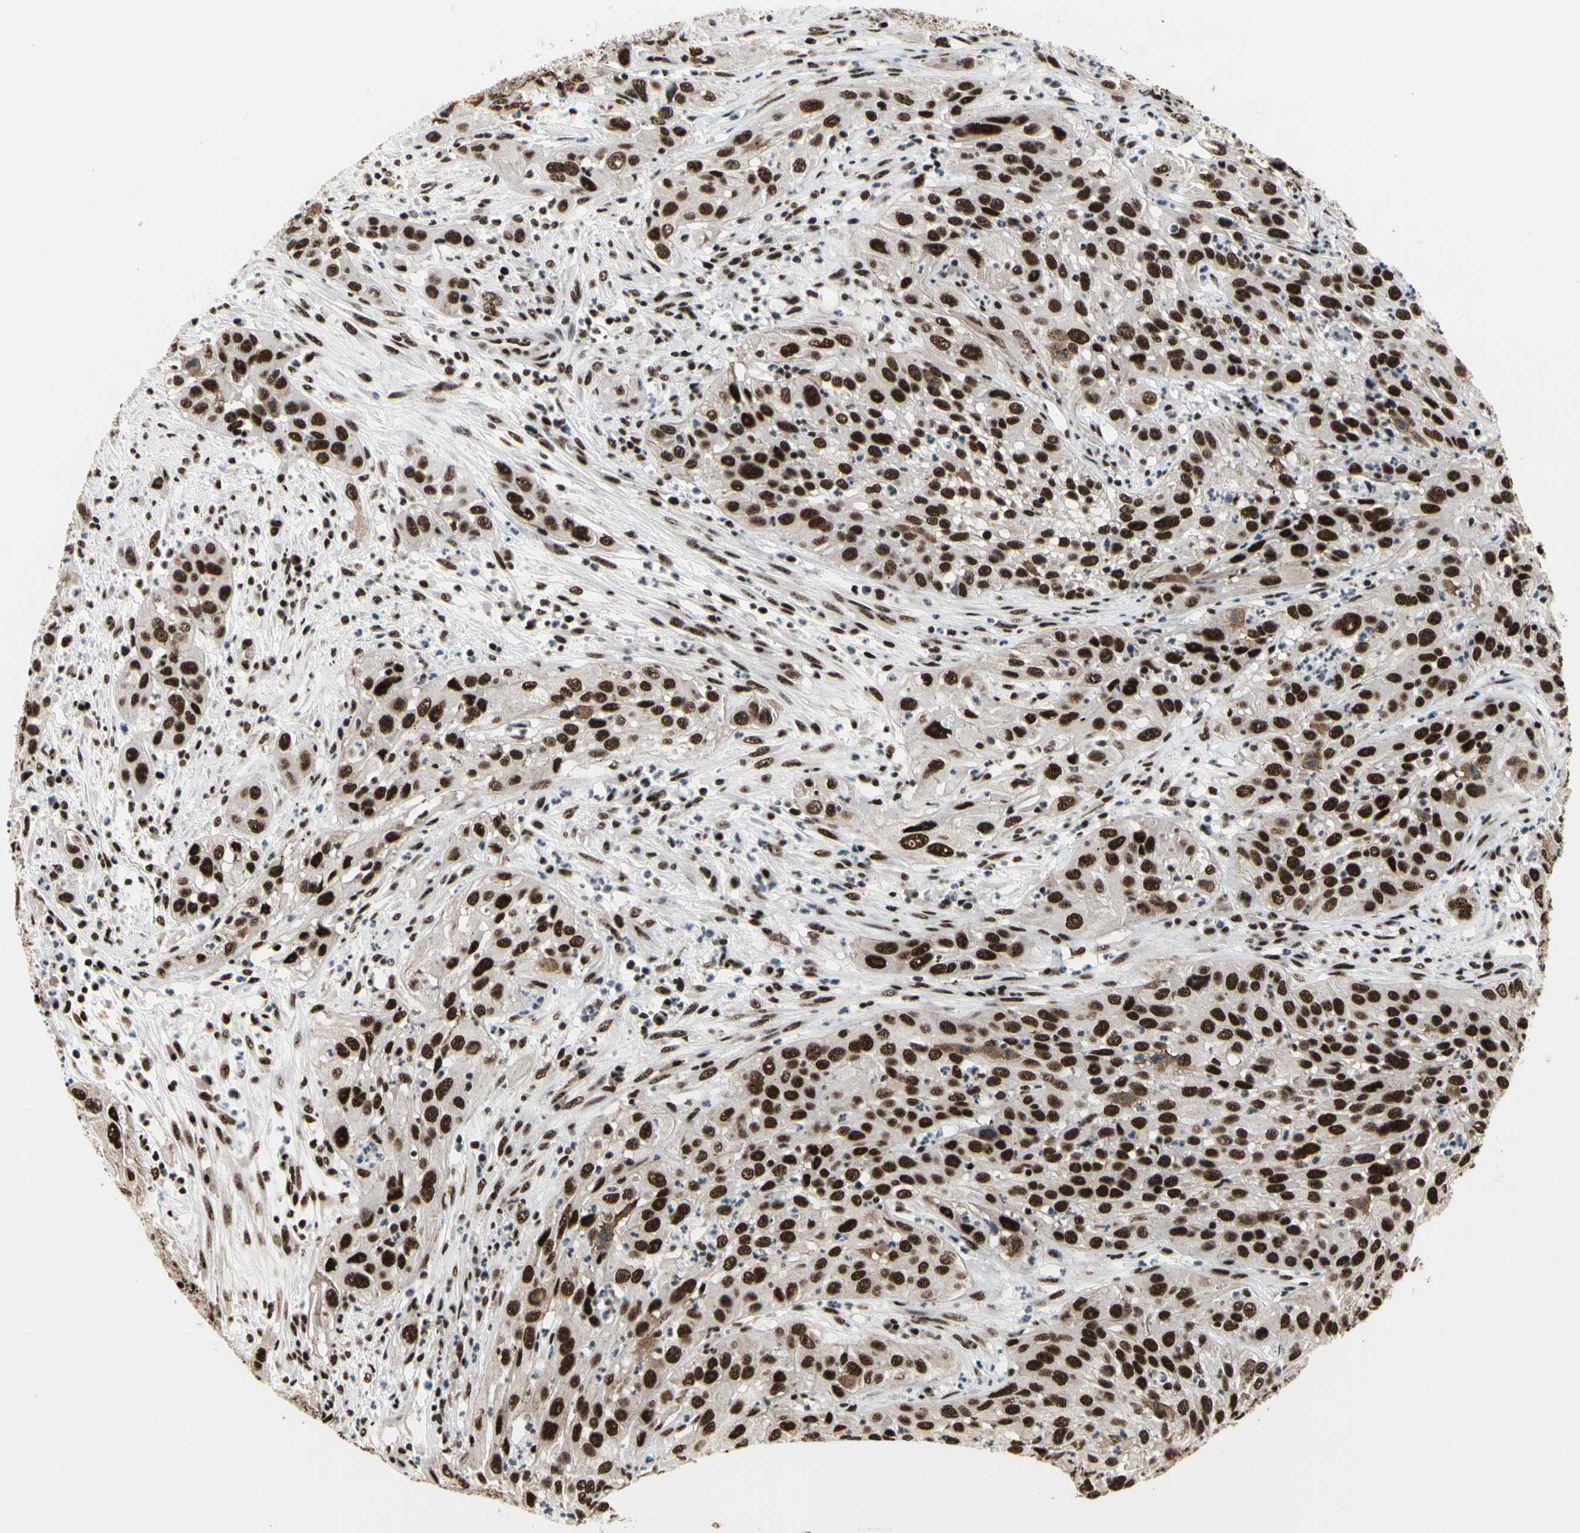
{"staining": {"intensity": "strong", "quantity": ">75%", "location": "nuclear"}, "tissue": "cervical cancer", "cell_type": "Tumor cells", "image_type": "cancer", "snomed": [{"axis": "morphology", "description": "Squamous cell carcinoma, NOS"}, {"axis": "topography", "description": "Cervix"}], "caption": "Immunohistochemical staining of human cervical squamous cell carcinoma reveals high levels of strong nuclear protein expression in about >75% of tumor cells. The staining was performed using DAB (3,3'-diaminobenzidine) to visualize the protein expression in brown, while the nuclei were stained in blue with hematoxylin (Magnification: 20x).", "gene": "SRSF11", "patient": {"sex": "female", "age": 32}}